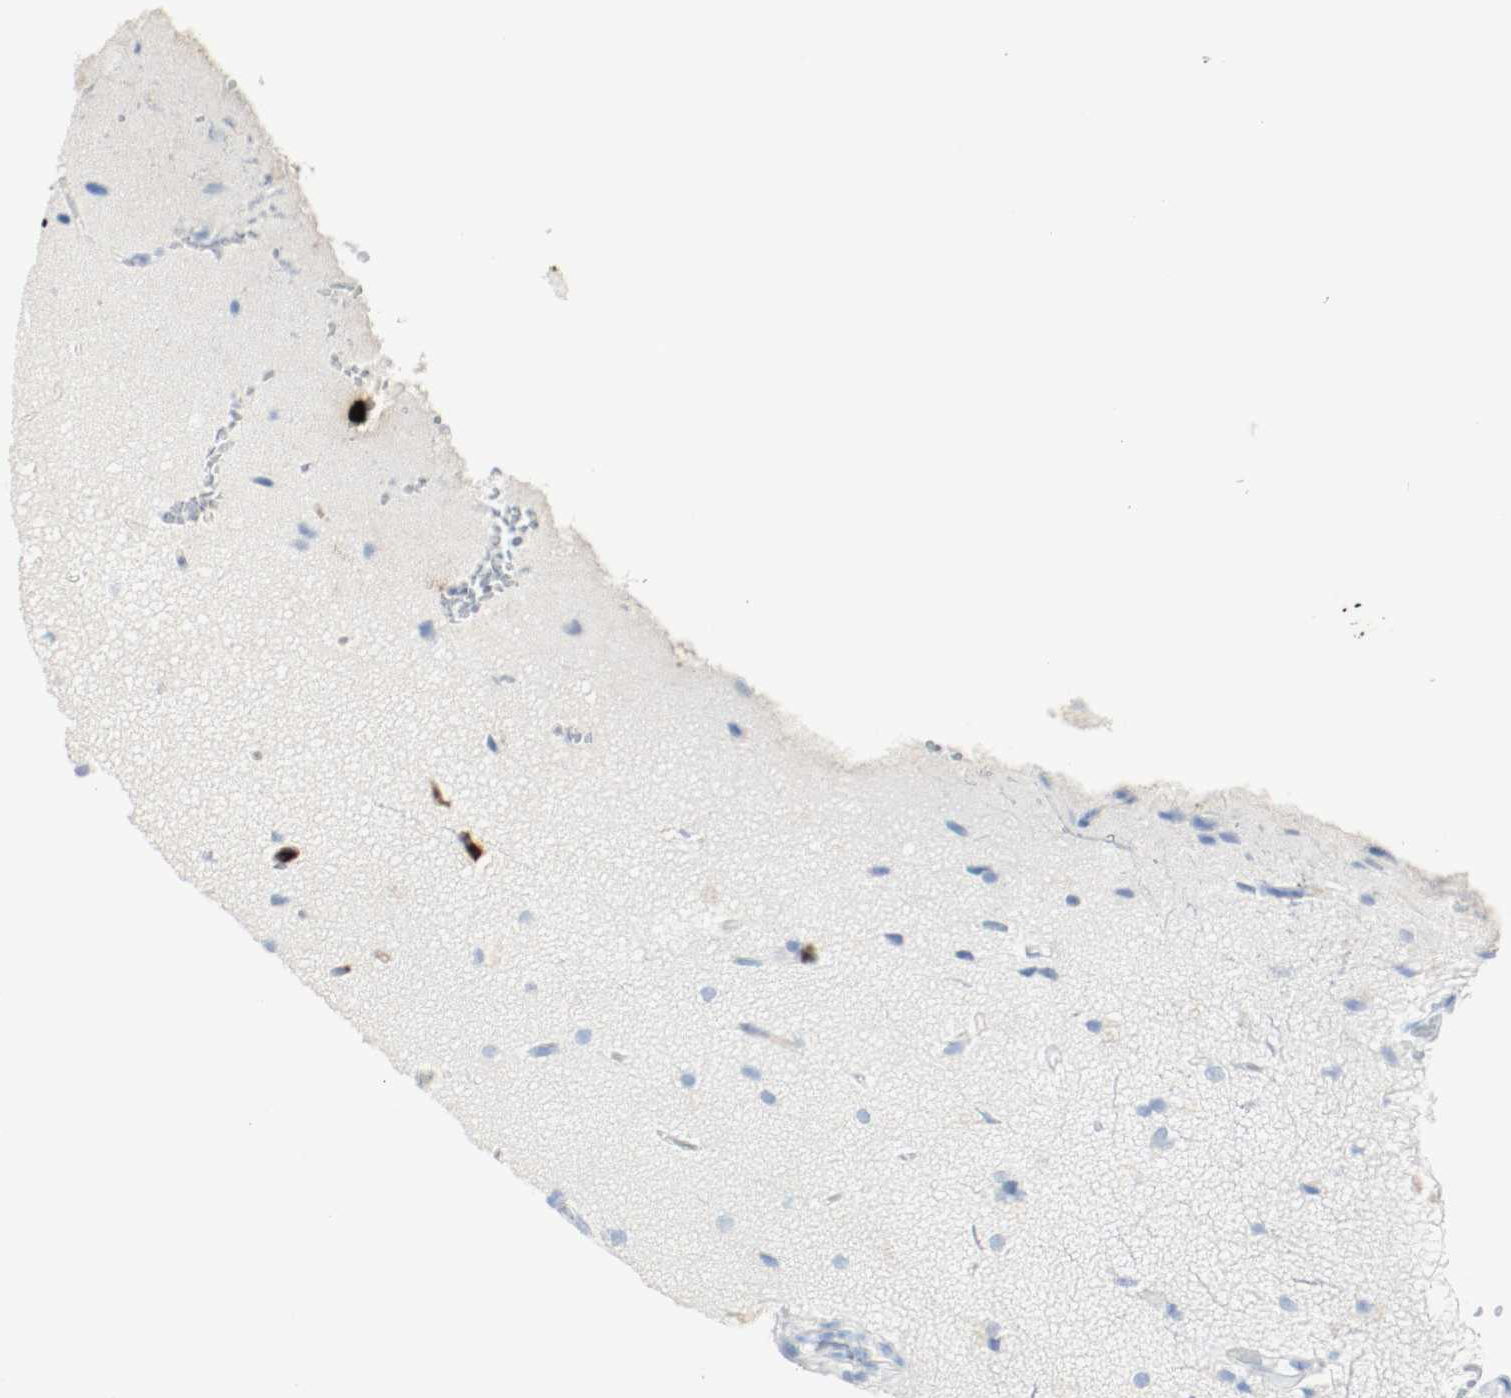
{"staining": {"intensity": "negative", "quantity": "none", "location": "none"}, "tissue": "glioma", "cell_type": "Tumor cells", "image_type": "cancer", "snomed": [{"axis": "morphology", "description": "Glioma, malignant, Low grade"}, {"axis": "topography", "description": "Cerebral cortex"}], "caption": "Tumor cells show no significant expression in malignant glioma (low-grade).", "gene": "S100A9", "patient": {"sex": "female", "age": 47}}